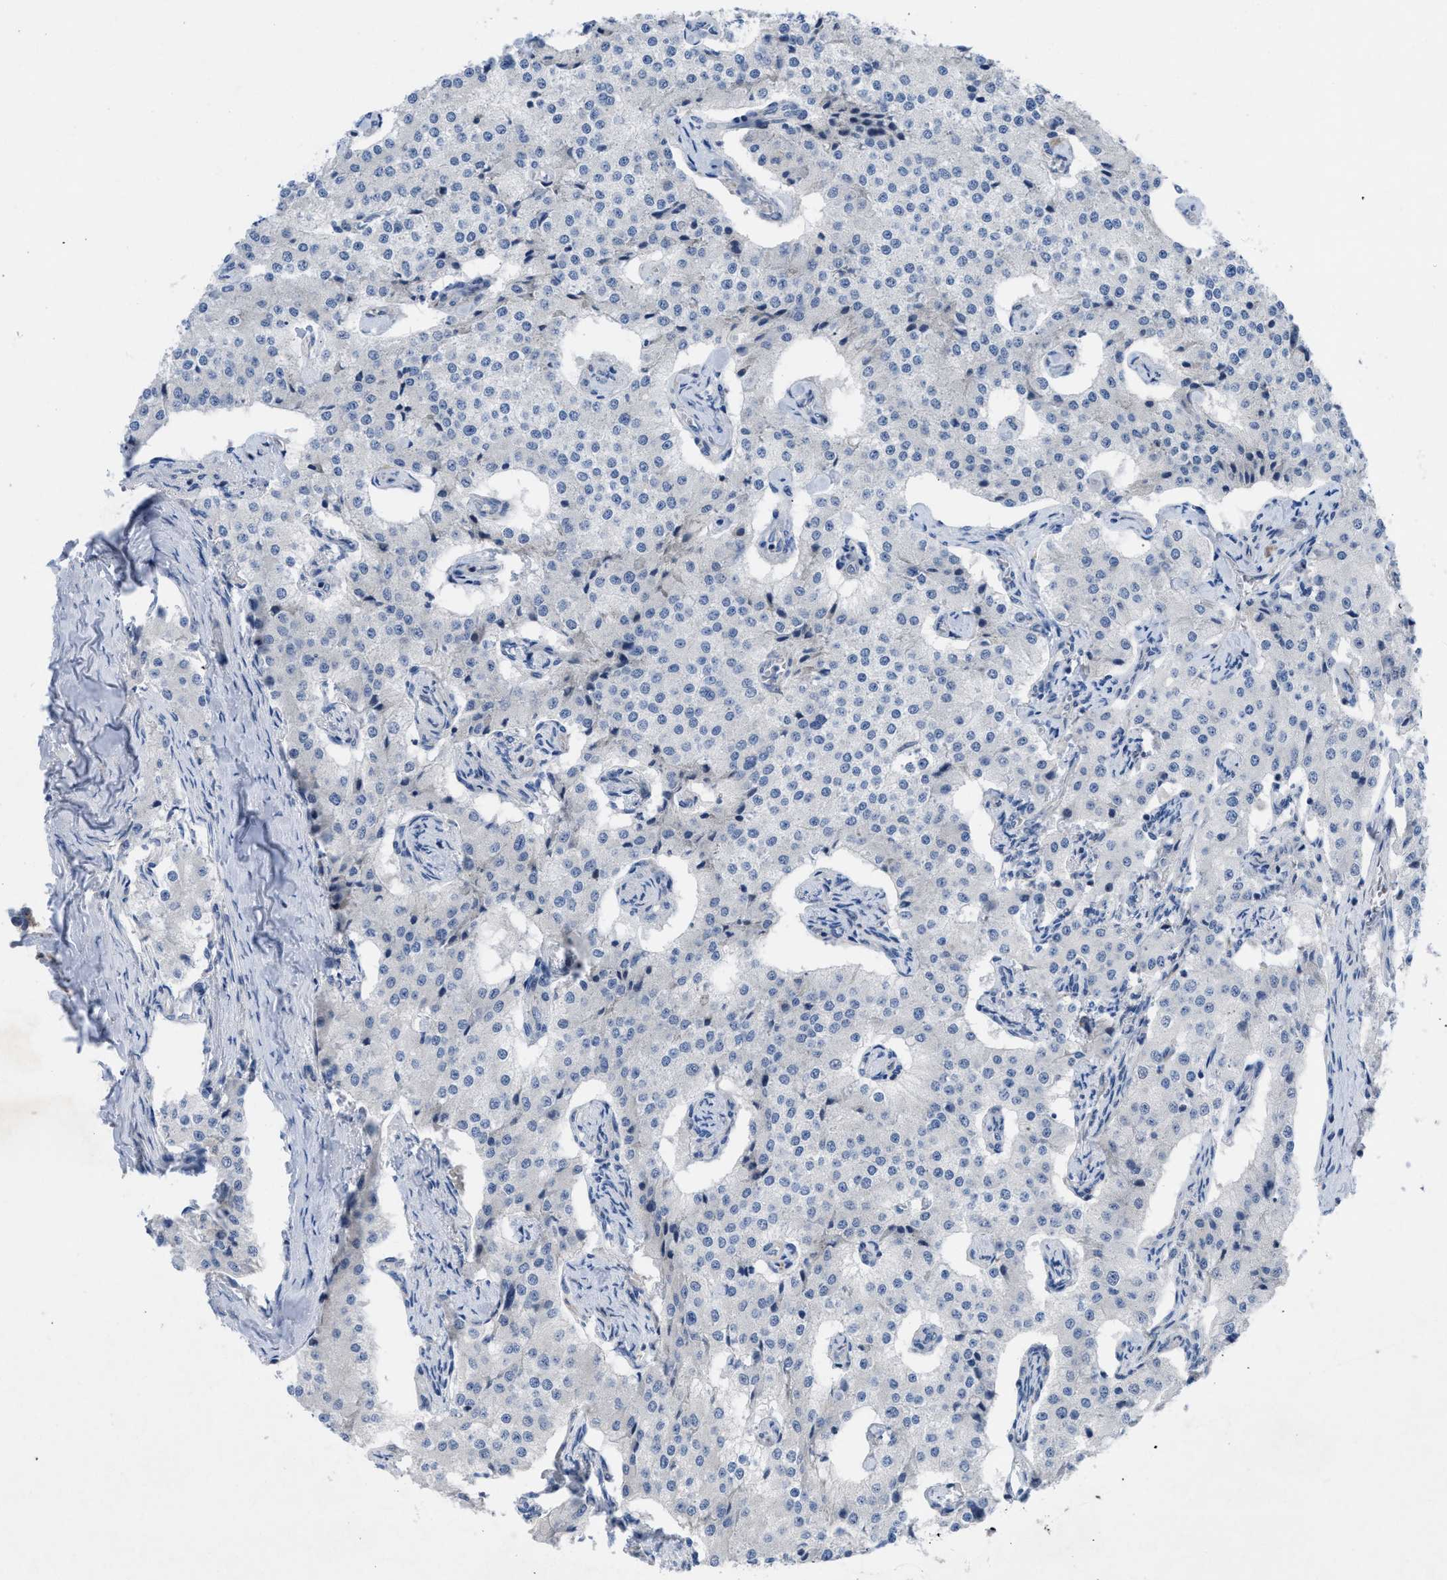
{"staining": {"intensity": "negative", "quantity": "none", "location": "none"}, "tissue": "carcinoid", "cell_type": "Tumor cells", "image_type": "cancer", "snomed": [{"axis": "morphology", "description": "Carcinoid, malignant, NOS"}, {"axis": "topography", "description": "Colon"}], "caption": "Photomicrograph shows no protein expression in tumor cells of carcinoid (malignant) tissue.", "gene": "IL17RE", "patient": {"sex": "female", "age": 52}}